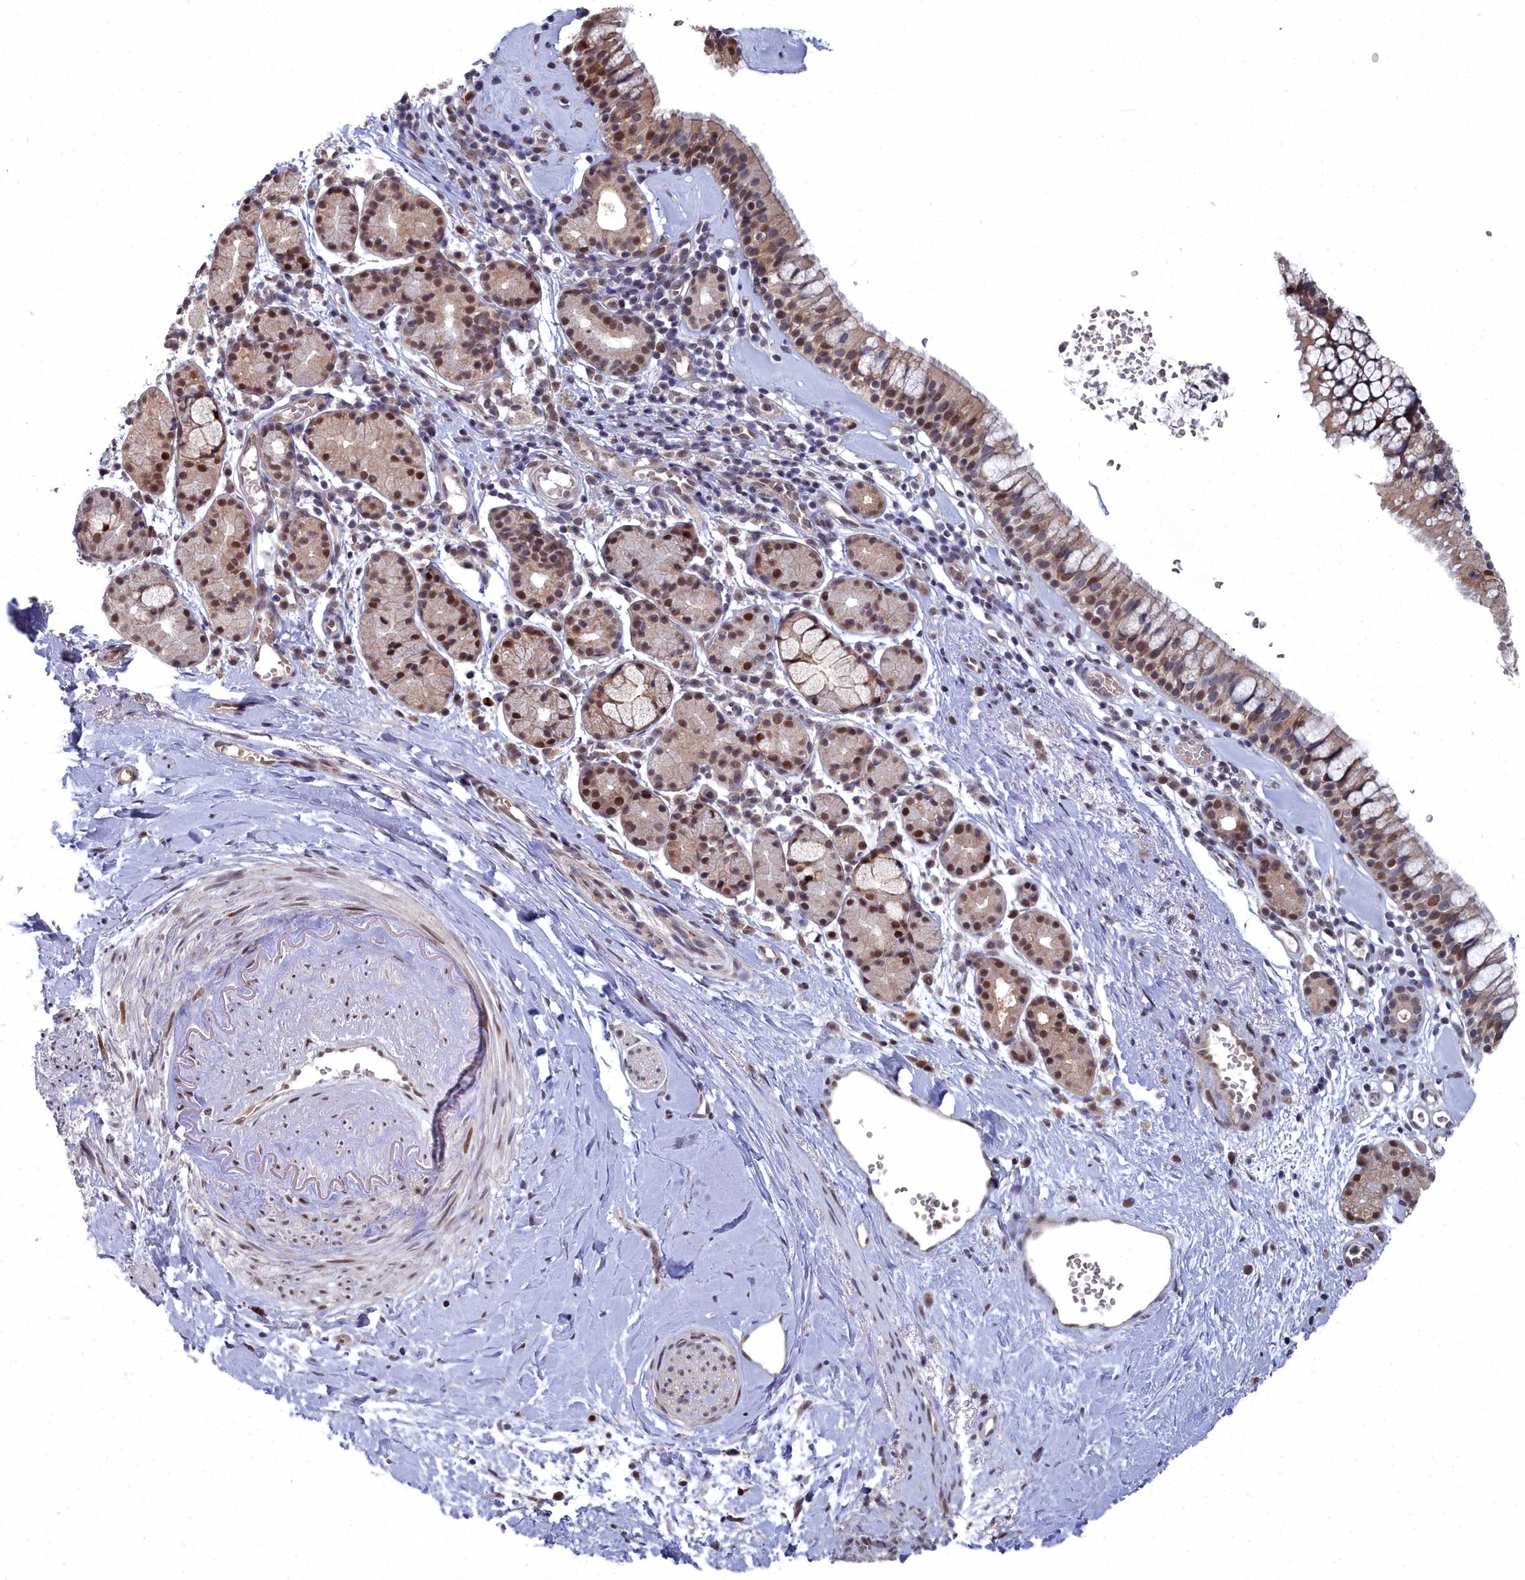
{"staining": {"intensity": "moderate", "quantity": ">75%", "location": "cytoplasmic/membranous,nuclear"}, "tissue": "nasopharynx", "cell_type": "Respiratory epithelial cells", "image_type": "normal", "snomed": [{"axis": "morphology", "description": "Normal tissue, NOS"}, {"axis": "topography", "description": "Nasopharynx"}], "caption": "Nasopharynx was stained to show a protein in brown. There is medium levels of moderate cytoplasmic/membranous,nuclear positivity in about >75% of respiratory epithelial cells. The protein of interest is shown in brown color, while the nuclei are stained blue.", "gene": "RPS27A", "patient": {"sex": "male", "age": 82}}